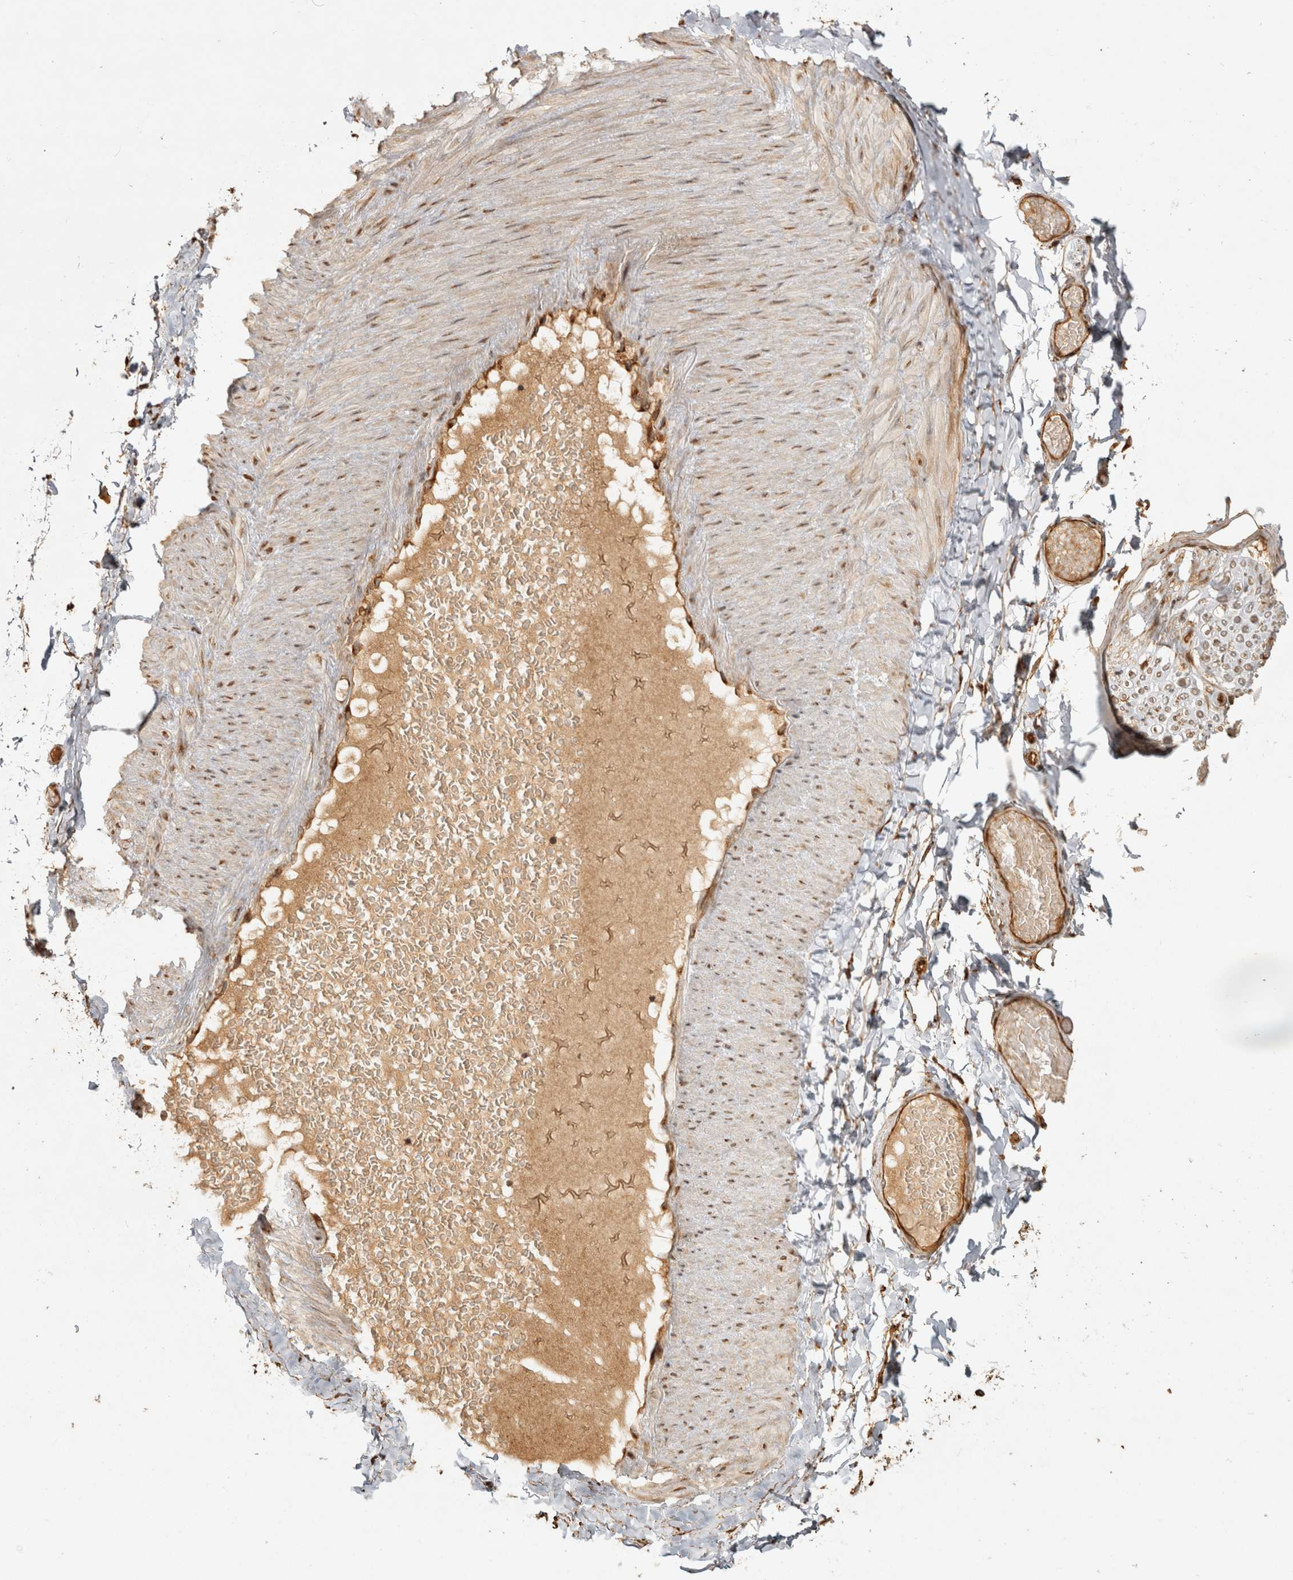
{"staining": {"intensity": "strong", "quantity": ">75%", "location": "cytoplasmic/membranous,nuclear"}, "tissue": "adipose tissue", "cell_type": "Adipocytes", "image_type": "normal", "snomed": [{"axis": "morphology", "description": "Normal tissue, NOS"}, {"axis": "topography", "description": "Adipose tissue"}, {"axis": "topography", "description": "Vascular tissue"}, {"axis": "topography", "description": "Peripheral nerve tissue"}], "caption": "Immunohistochemical staining of benign human adipose tissue displays high levels of strong cytoplasmic/membranous,nuclear staining in about >75% of adipocytes.", "gene": "CAMSAP2", "patient": {"sex": "male", "age": 25}}